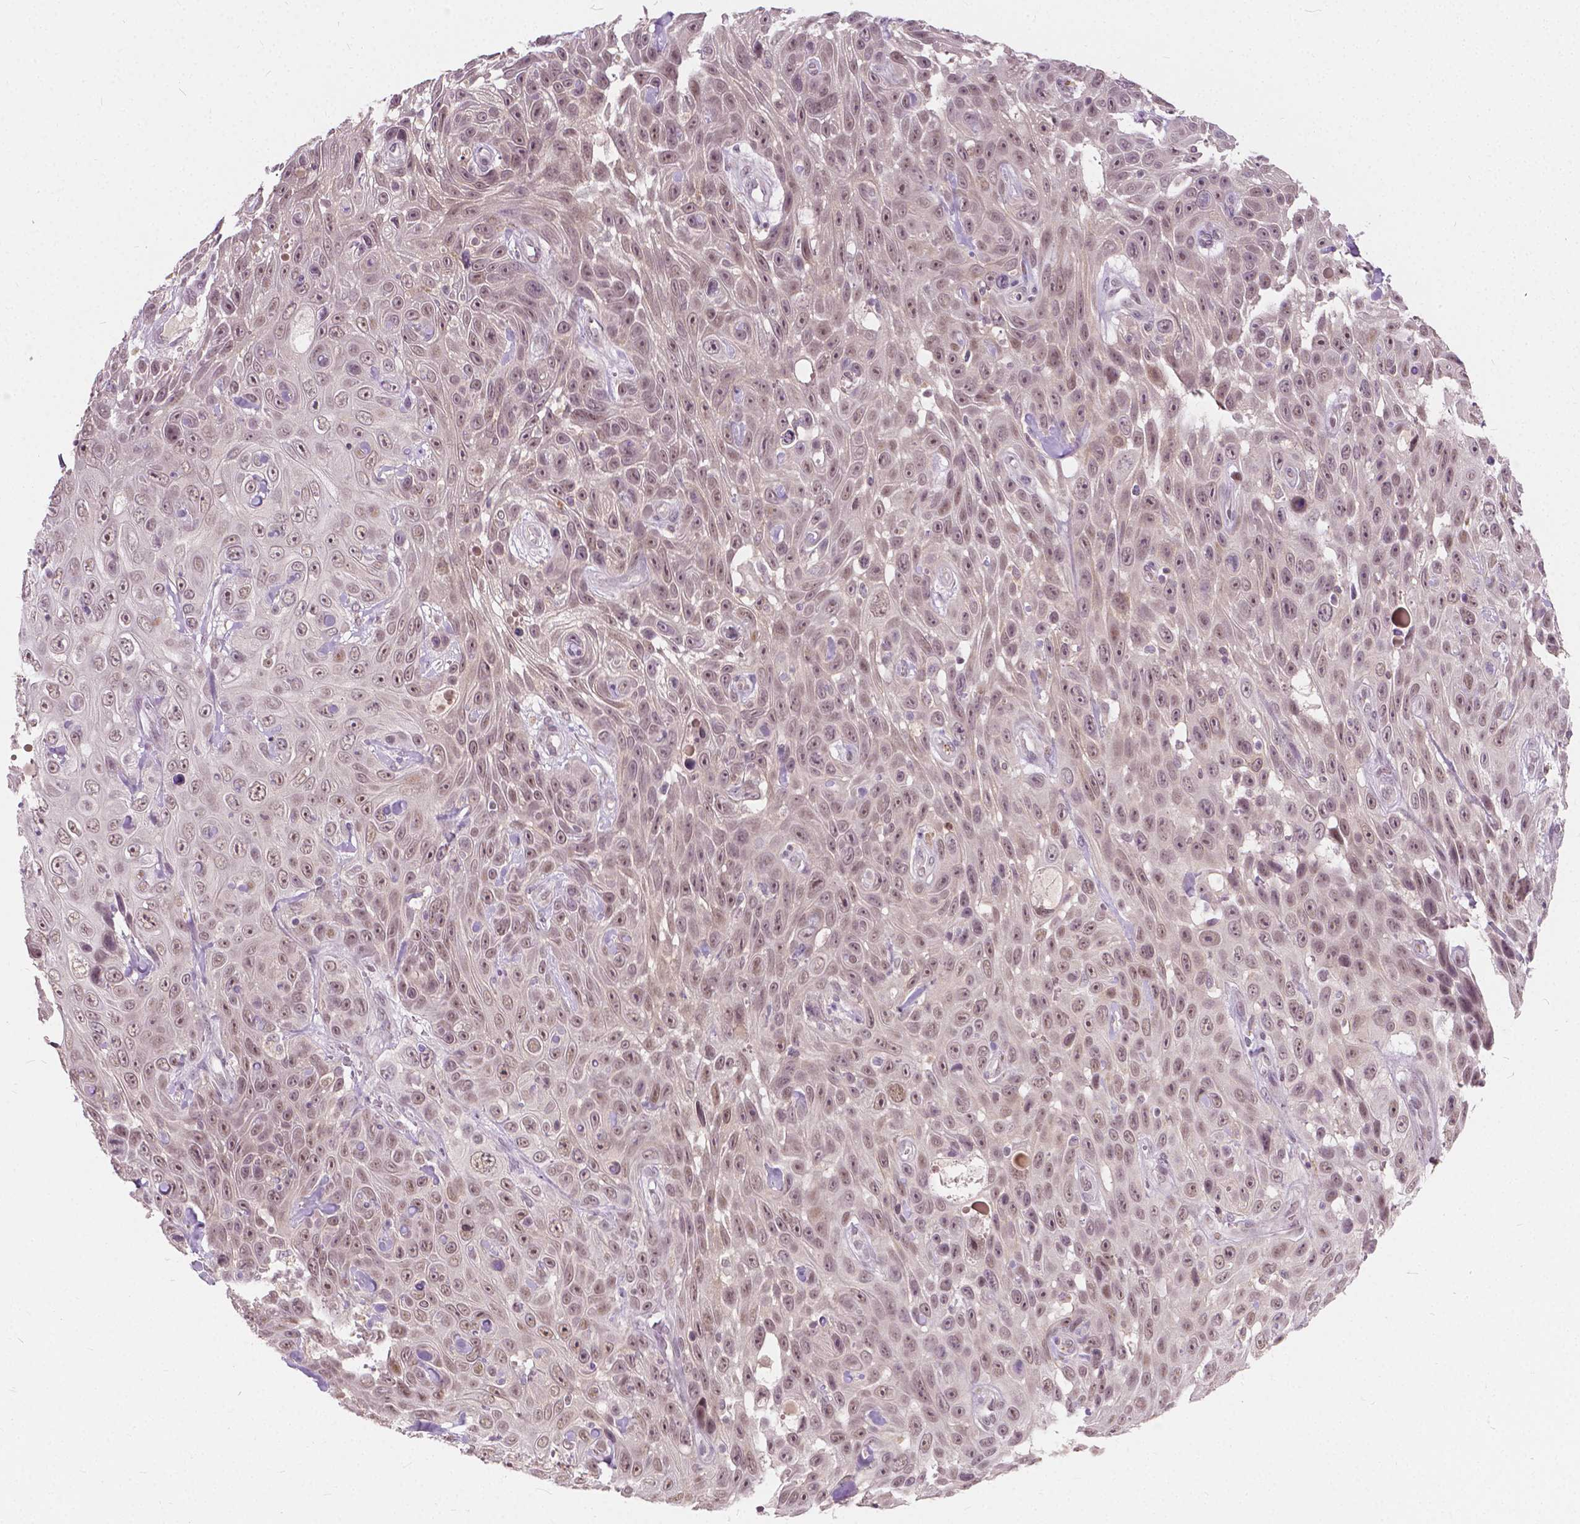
{"staining": {"intensity": "moderate", "quantity": ">75%", "location": "nuclear"}, "tissue": "skin cancer", "cell_type": "Tumor cells", "image_type": "cancer", "snomed": [{"axis": "morphology", "description": "Squamous cell carcinoma, NOS"}, {"axis": "topography", "description": "Skin"}], "caption": "Protein expression analysis of squamous cell carcinoma (skin) shows moderate nuclear staining in about >75% of tumor cells.", "gene": "DLX6", "patient": {"sex": "male", "age": 82}}